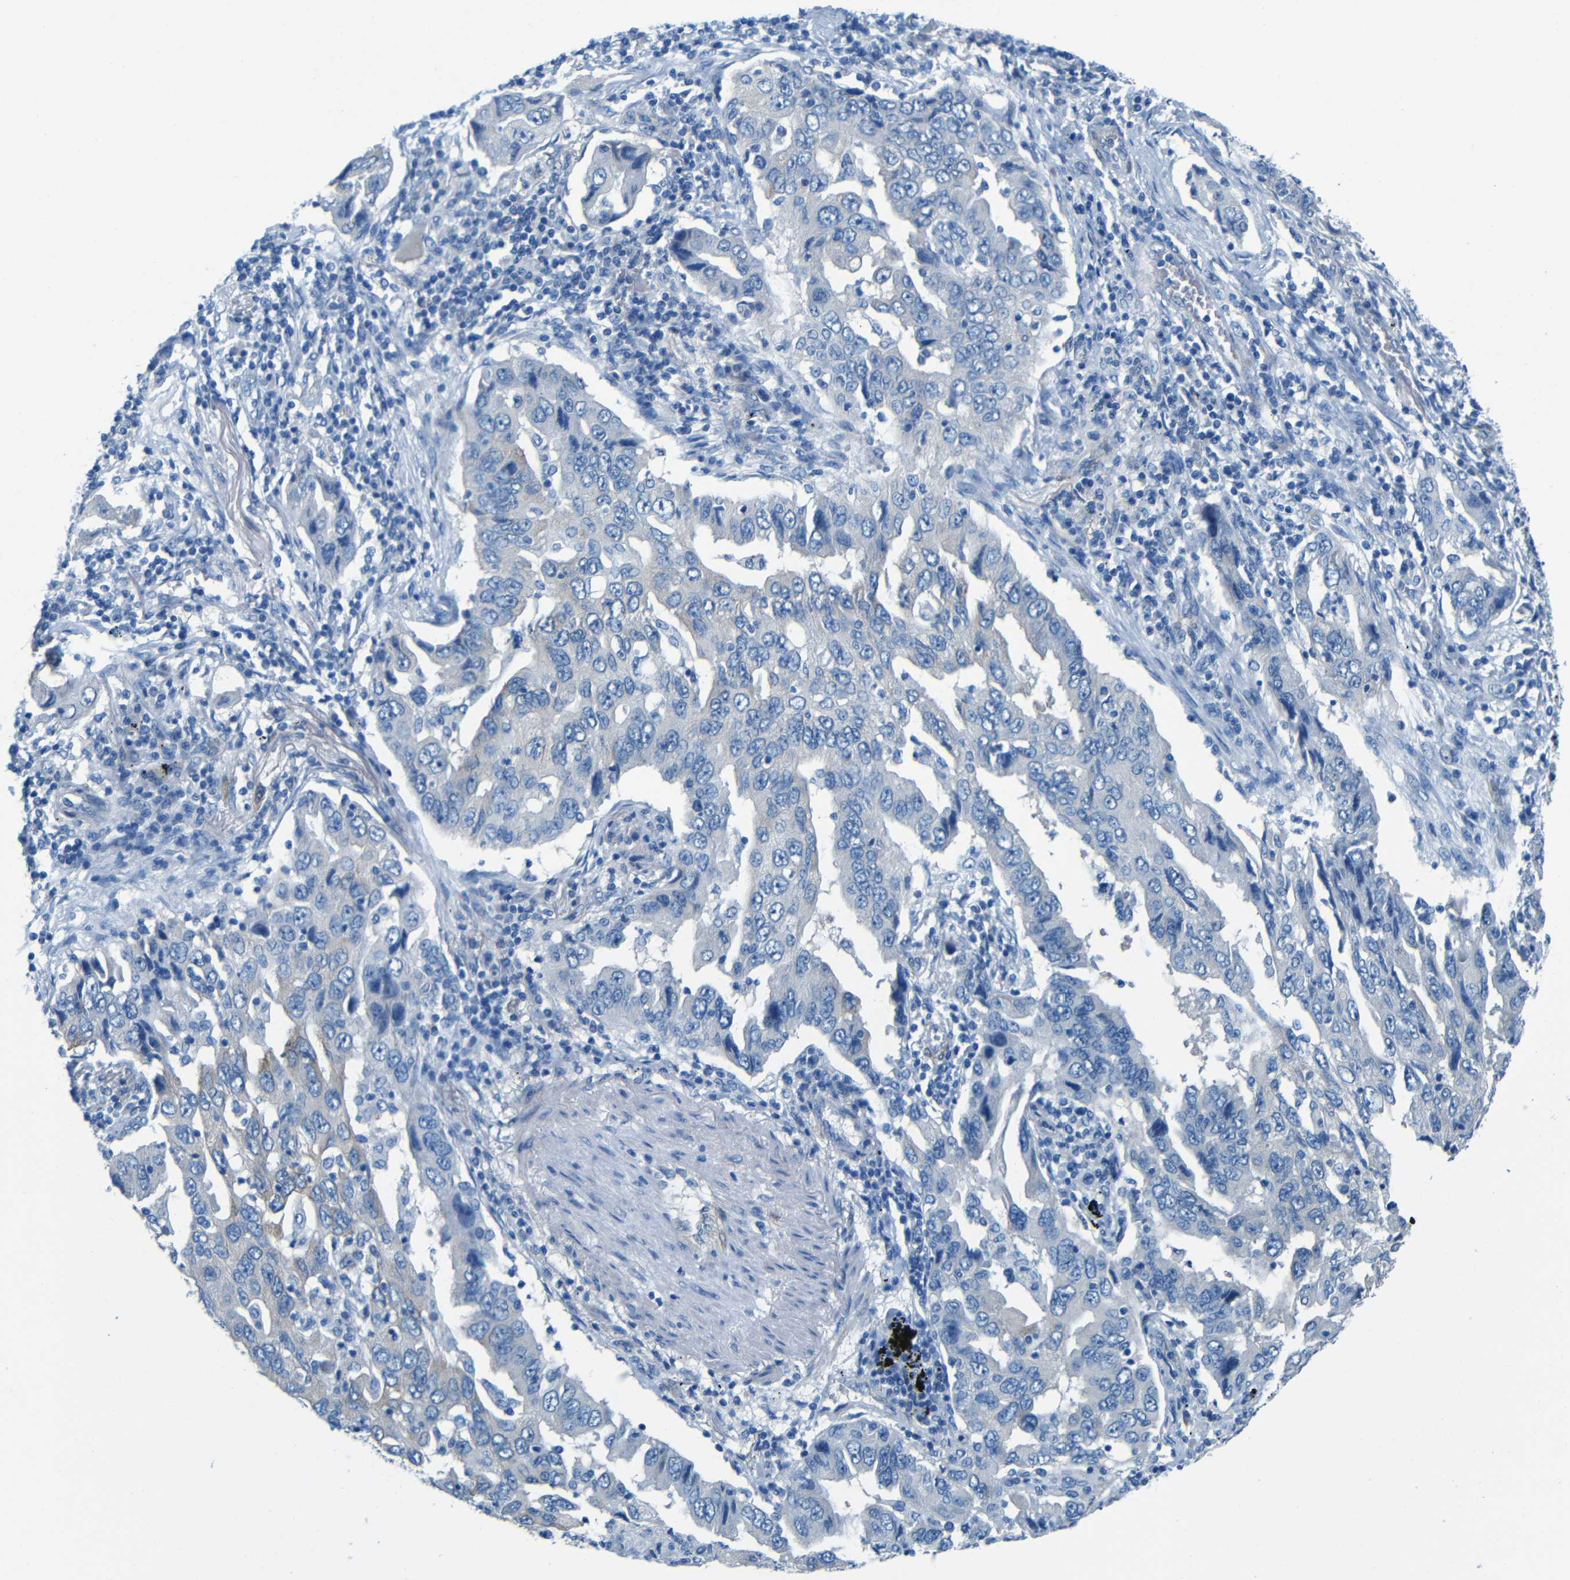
{"staining": {"intensity": "negative", "quantity": "none", "location": "none"}, "tissue": "lung cancer", "cell_type": "Tumor cells", "image_type": "cancer", "snomed": [{"axis": "morphology", "description": "Adenocarcinoma, NOS"}, {"axis": "topography", "description": "Lung"}], "caption": "Adenocarcinoma (lung) was stained to show a protein in brown. There is no significant positivity in tumor cells. Brightfield microscopy of immunohistochemistry stained with DAB (brown) and hematoxylin (blue), captured at high magnification.", "gene": "MAP2", "patient": {"sex": "female", "age": 65}}